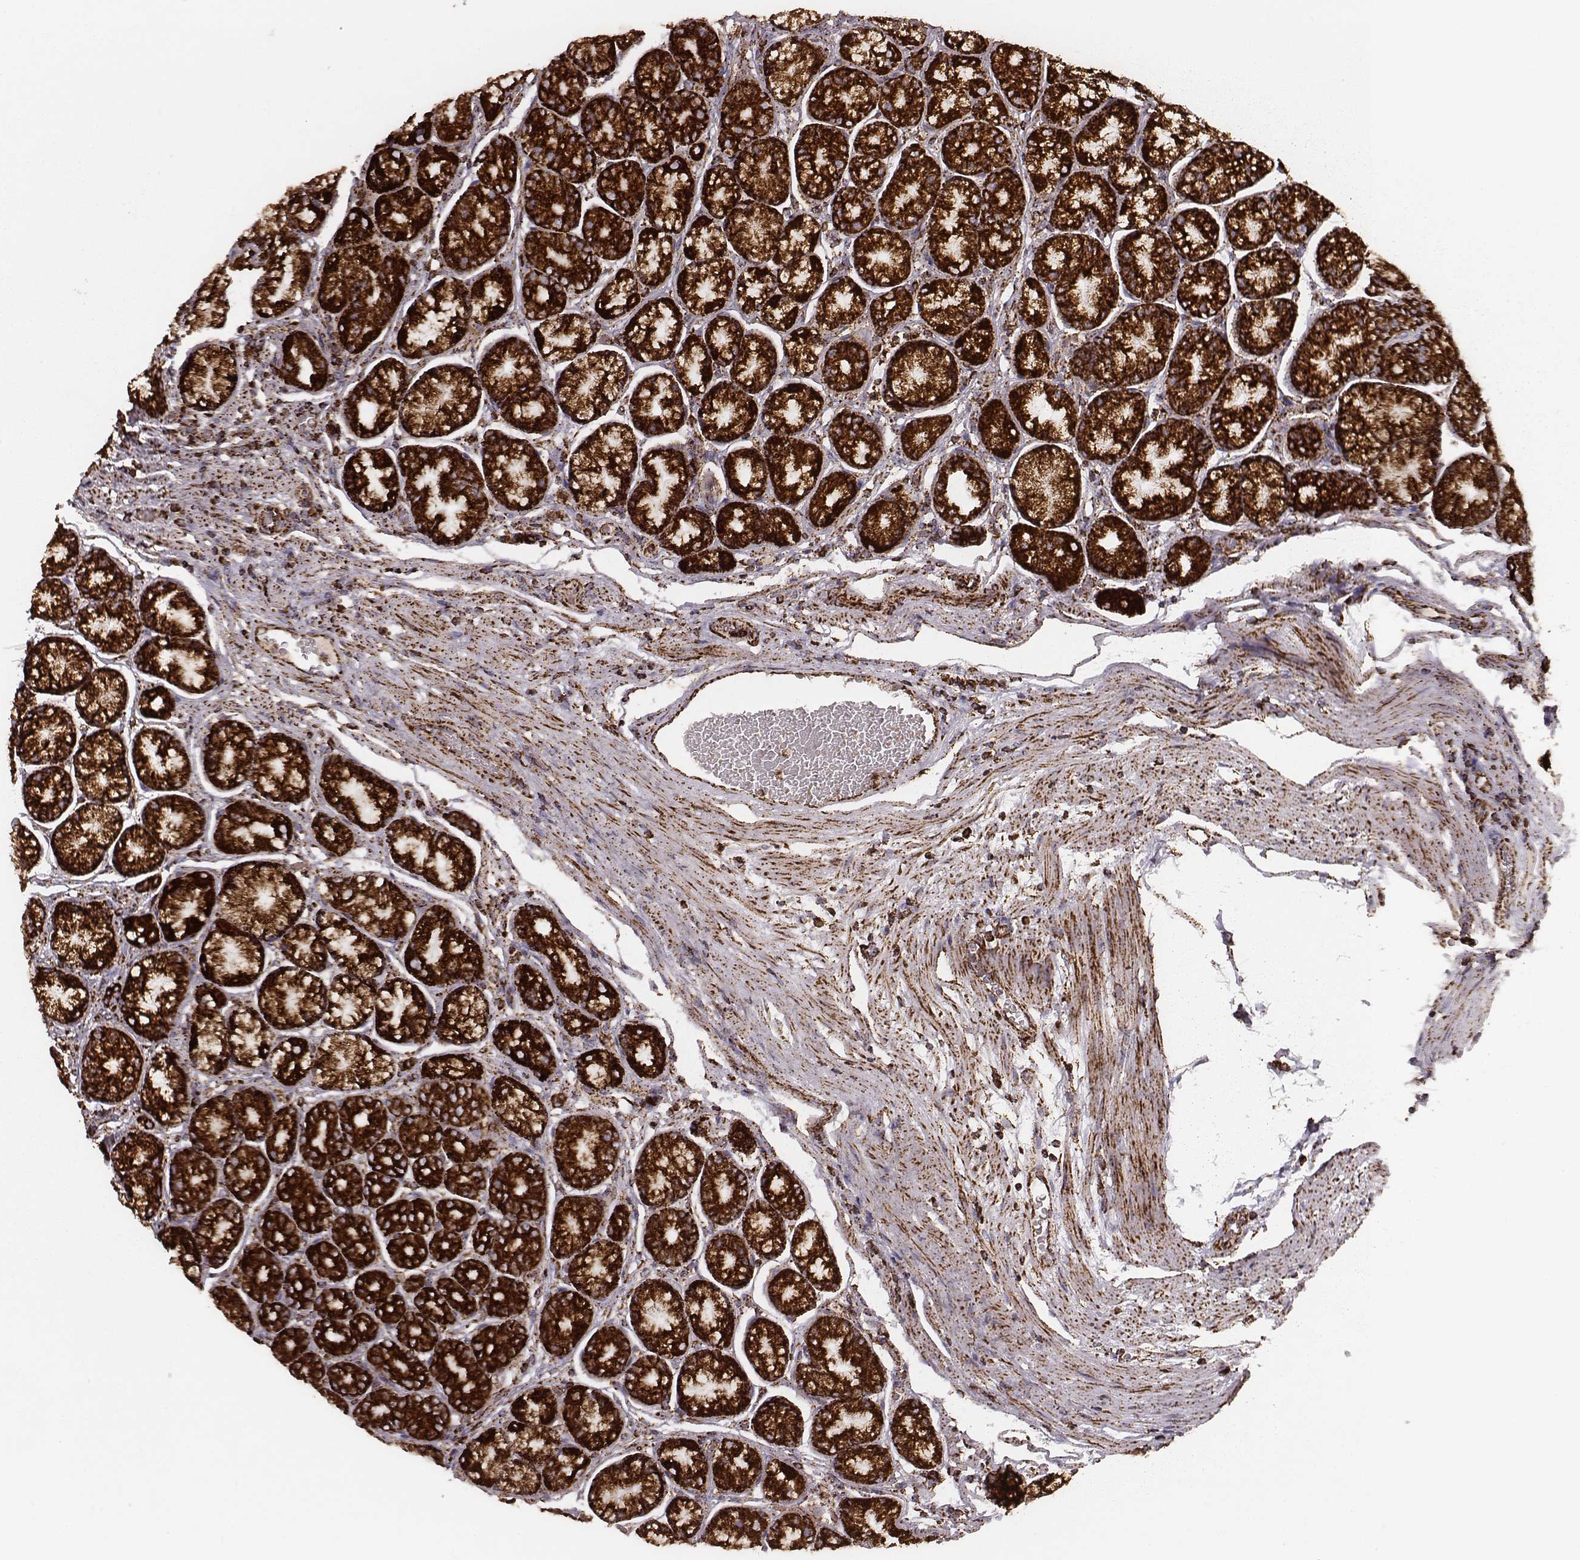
{"staining": {"intensity": "strong", "quantity": ">75%", "location": "cytoplasmic/membranous"}, "tissue": "stomach", "cell_type": "Glandular cells", "image_type": "normal", "snomed": [{"axis": "morphology", "description": "Normal tissue, NOS"}, {"axis": "morphology", "description": "Adenocarcinoma, NOS"}, {"axis": "morphology", "description": "Adenocarcinoma, High grade"}, {"axis": "topography", "description": "Stomach, upper"}, {"axis": "topography", "description": "Stomach"}], "caption": "About >75% of glandular cells in benign stomach demonstrate strong cytoplasmic/membranous protein positivity as visualized by brown immunohistochemical staining.", "gene": "TUFM", "patient": {"sex": "female", "age": 65}}